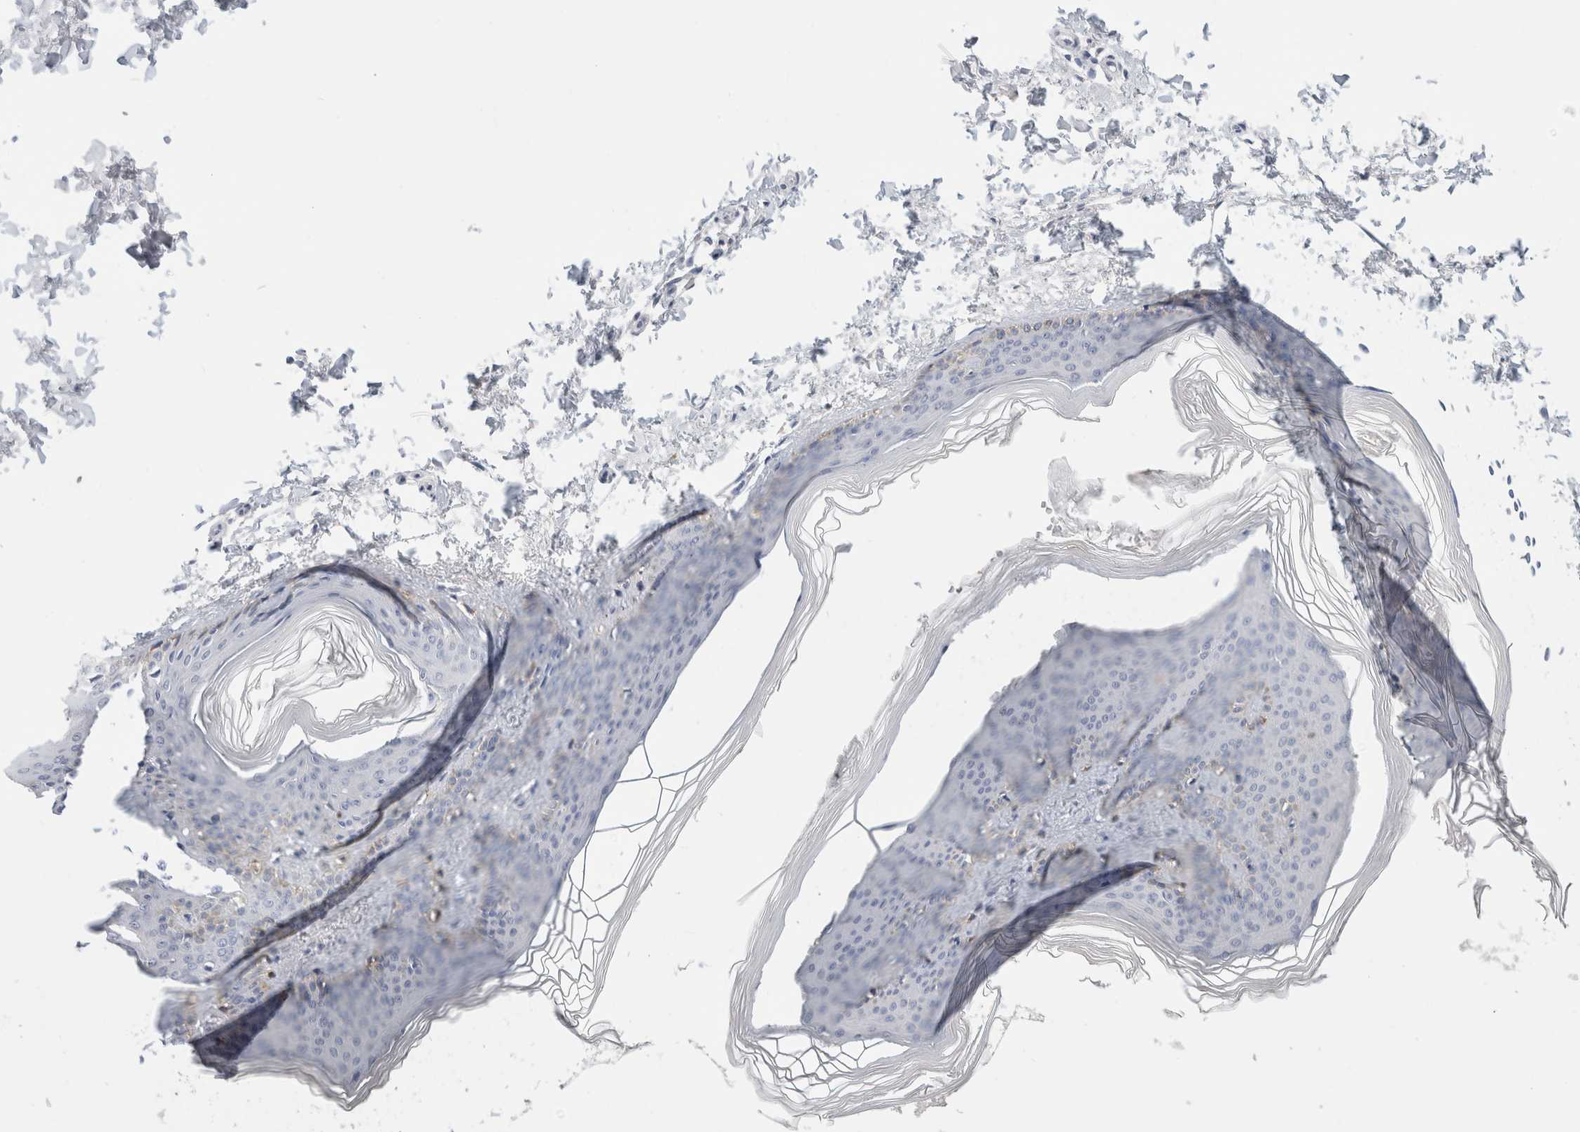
{"staining": {"intensity": "negative", "quantity": "none", "location": "none"}, "tissue": "skin", "cell_type": "Fibroblasts", "image_type": "normal", "snomed": [{"axis": "morphology", "description": "Normal tissue, NOS"}, {"axis": "topography", "description": "Skin"}], "caption": "The immunohistochemistry (IHC) micrograph has no significant staining in fibroblasts of skin.", "gene": "BCAN", "patient": {"sex": "female", "age": 27}}